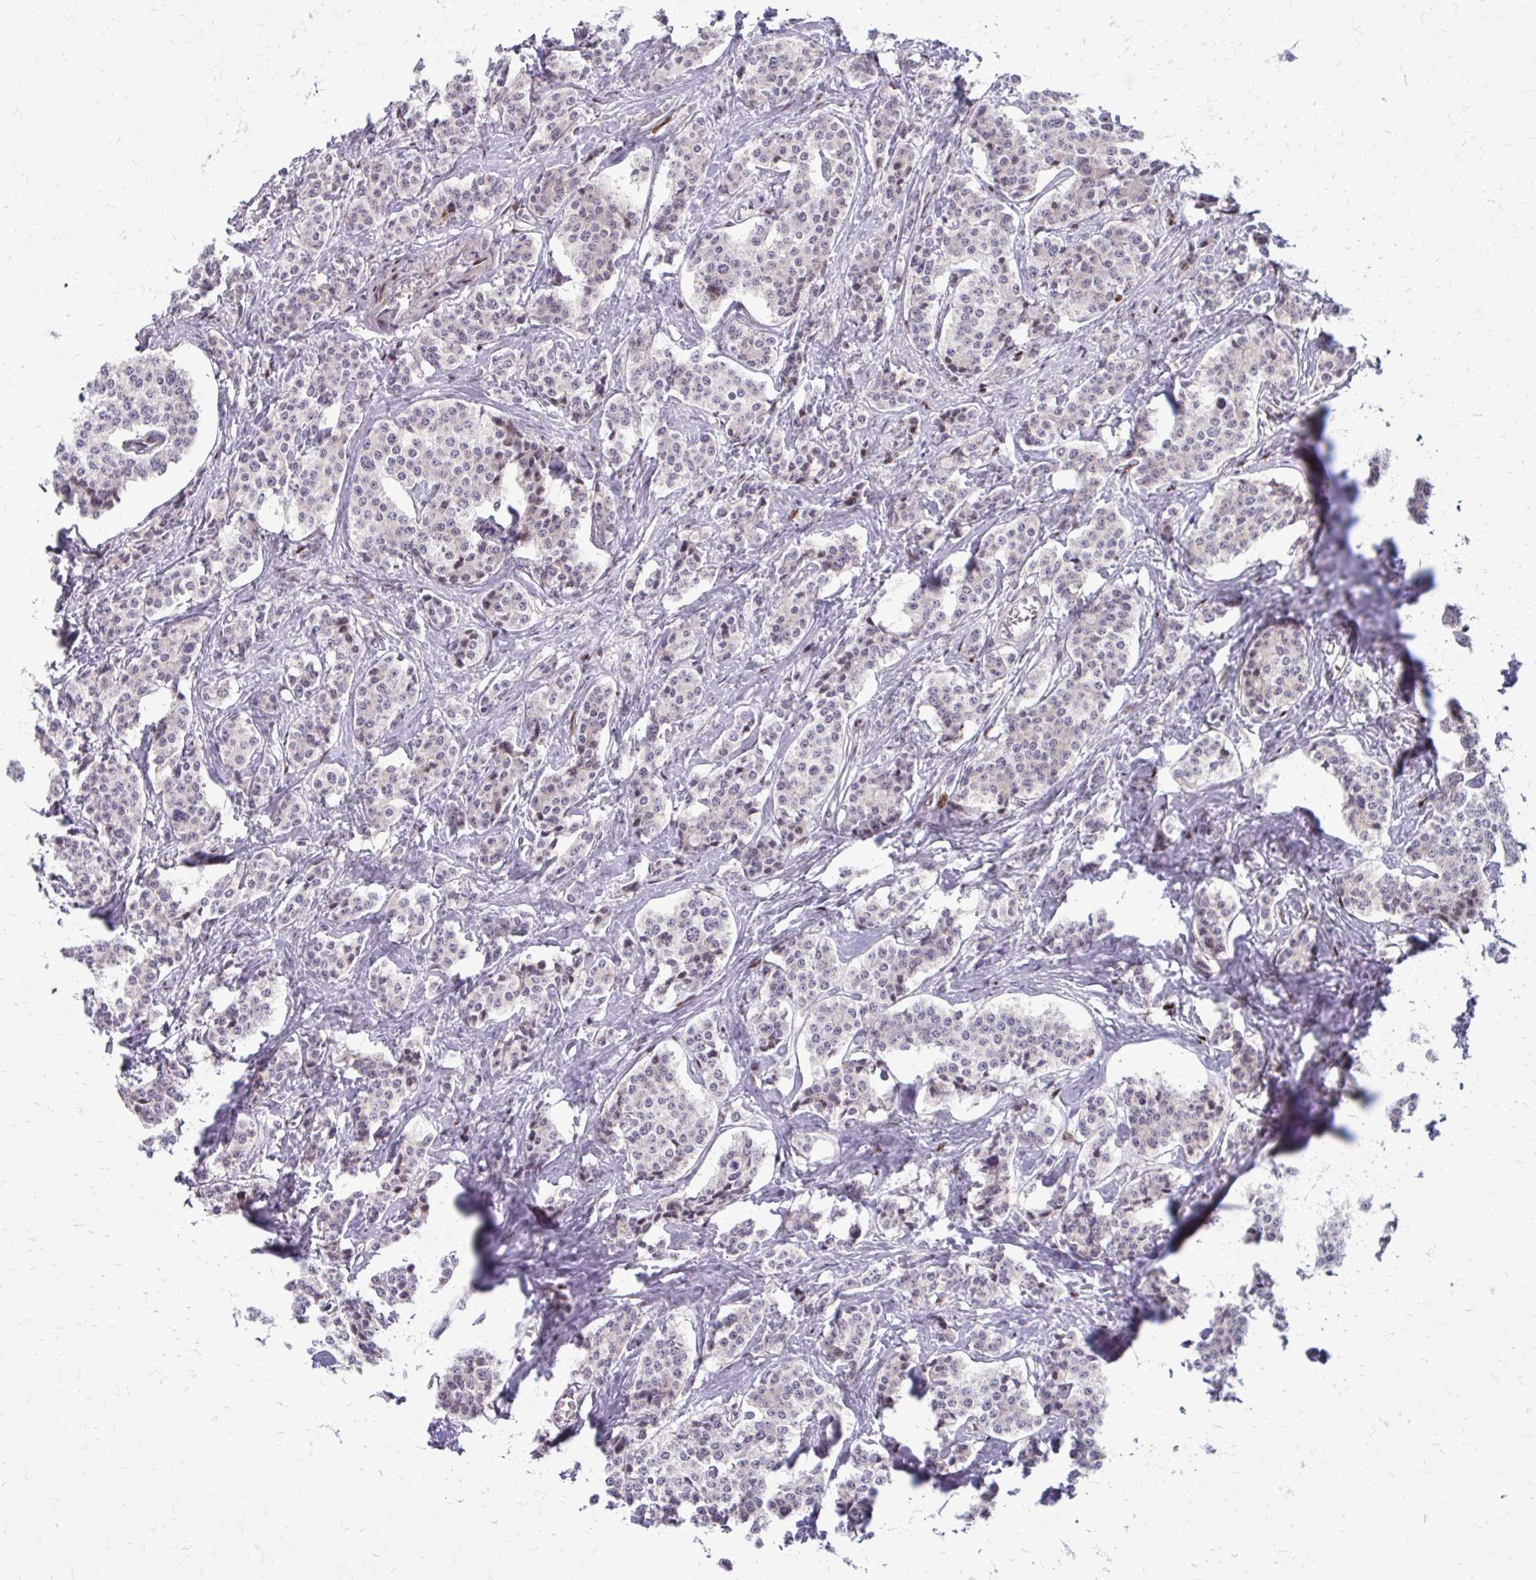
{"staining": {"intensity": "negative", "quantity": "none", "location": "none"}, "tissue": "carcinoid", "cell_type": "Tumor cells", "image_type": "cancer", "snomed": [{"axis": "morphology", "description": "Carcinoid, malignant, NOS"}, {"axis": "topography", "description": "Small intestine"}], "caption": "An immunohistochemistry image of carcinoid (malignant) is shown. There is no staining in tumor cells of carcinoid (malignant).", "gene": "PPDPFL", "patient": {"sex": "female", "age": 64}}